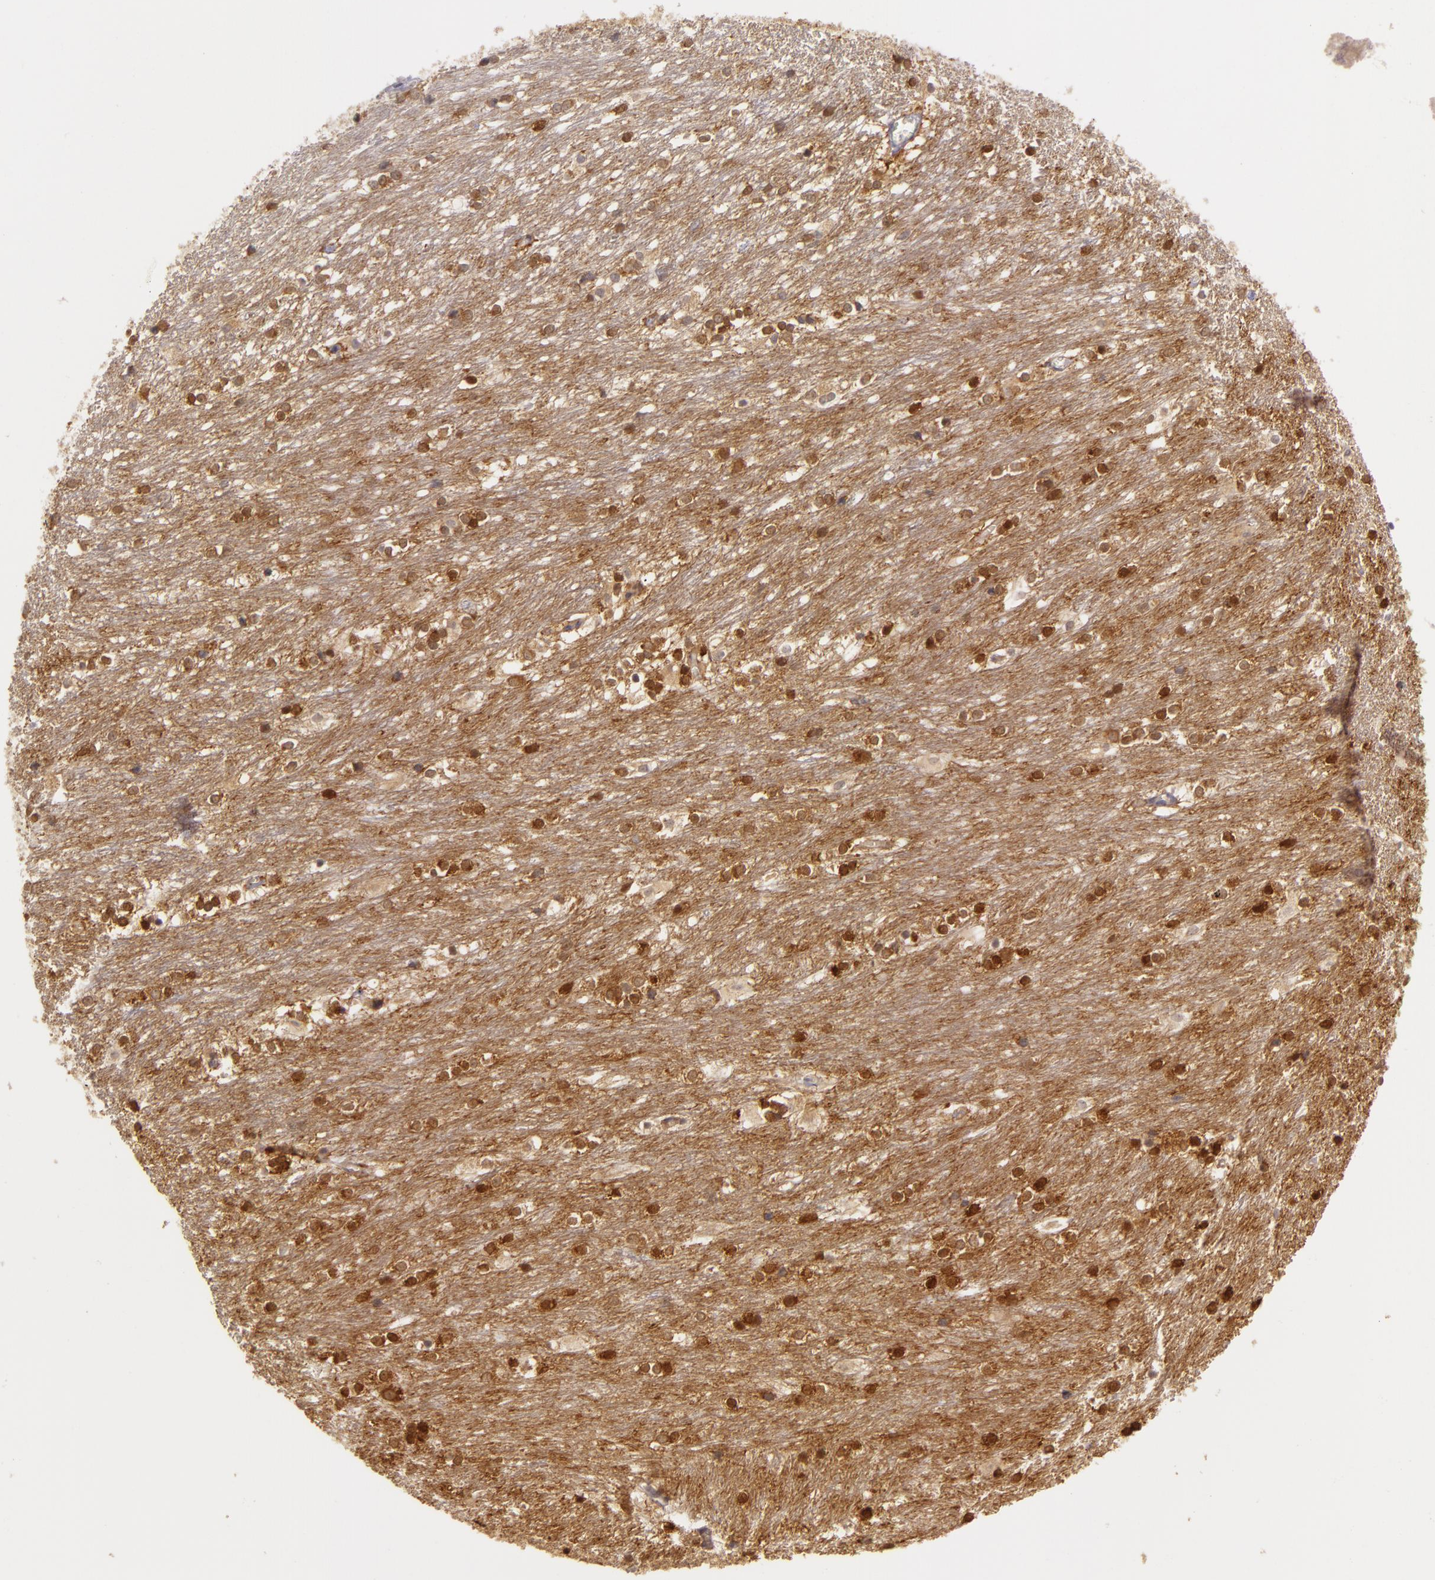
{"staining": {"intensity": "moderate", "quantity": "25%-75%", "location": "cytoplasmic/membranous,nuclear"}, "tissue": "caudate", "cell_type": "Glial cells", "image_type": "normal", "snomed": [{"axis": "morphology", "description": "Normal tissue, NOS"}, {"axis": "topography", "description": "Lateral ventricle wall"}], "caption": "An immunohistochemistry photomicrograph of normal tissue is shown. Protein staining in brown labels moderate cytoplasmic/membranous,nuclear positivity in caudate within glial cells.", "gene": "PPP1R3F", "patient": {"sex": "female", "age": 19}}